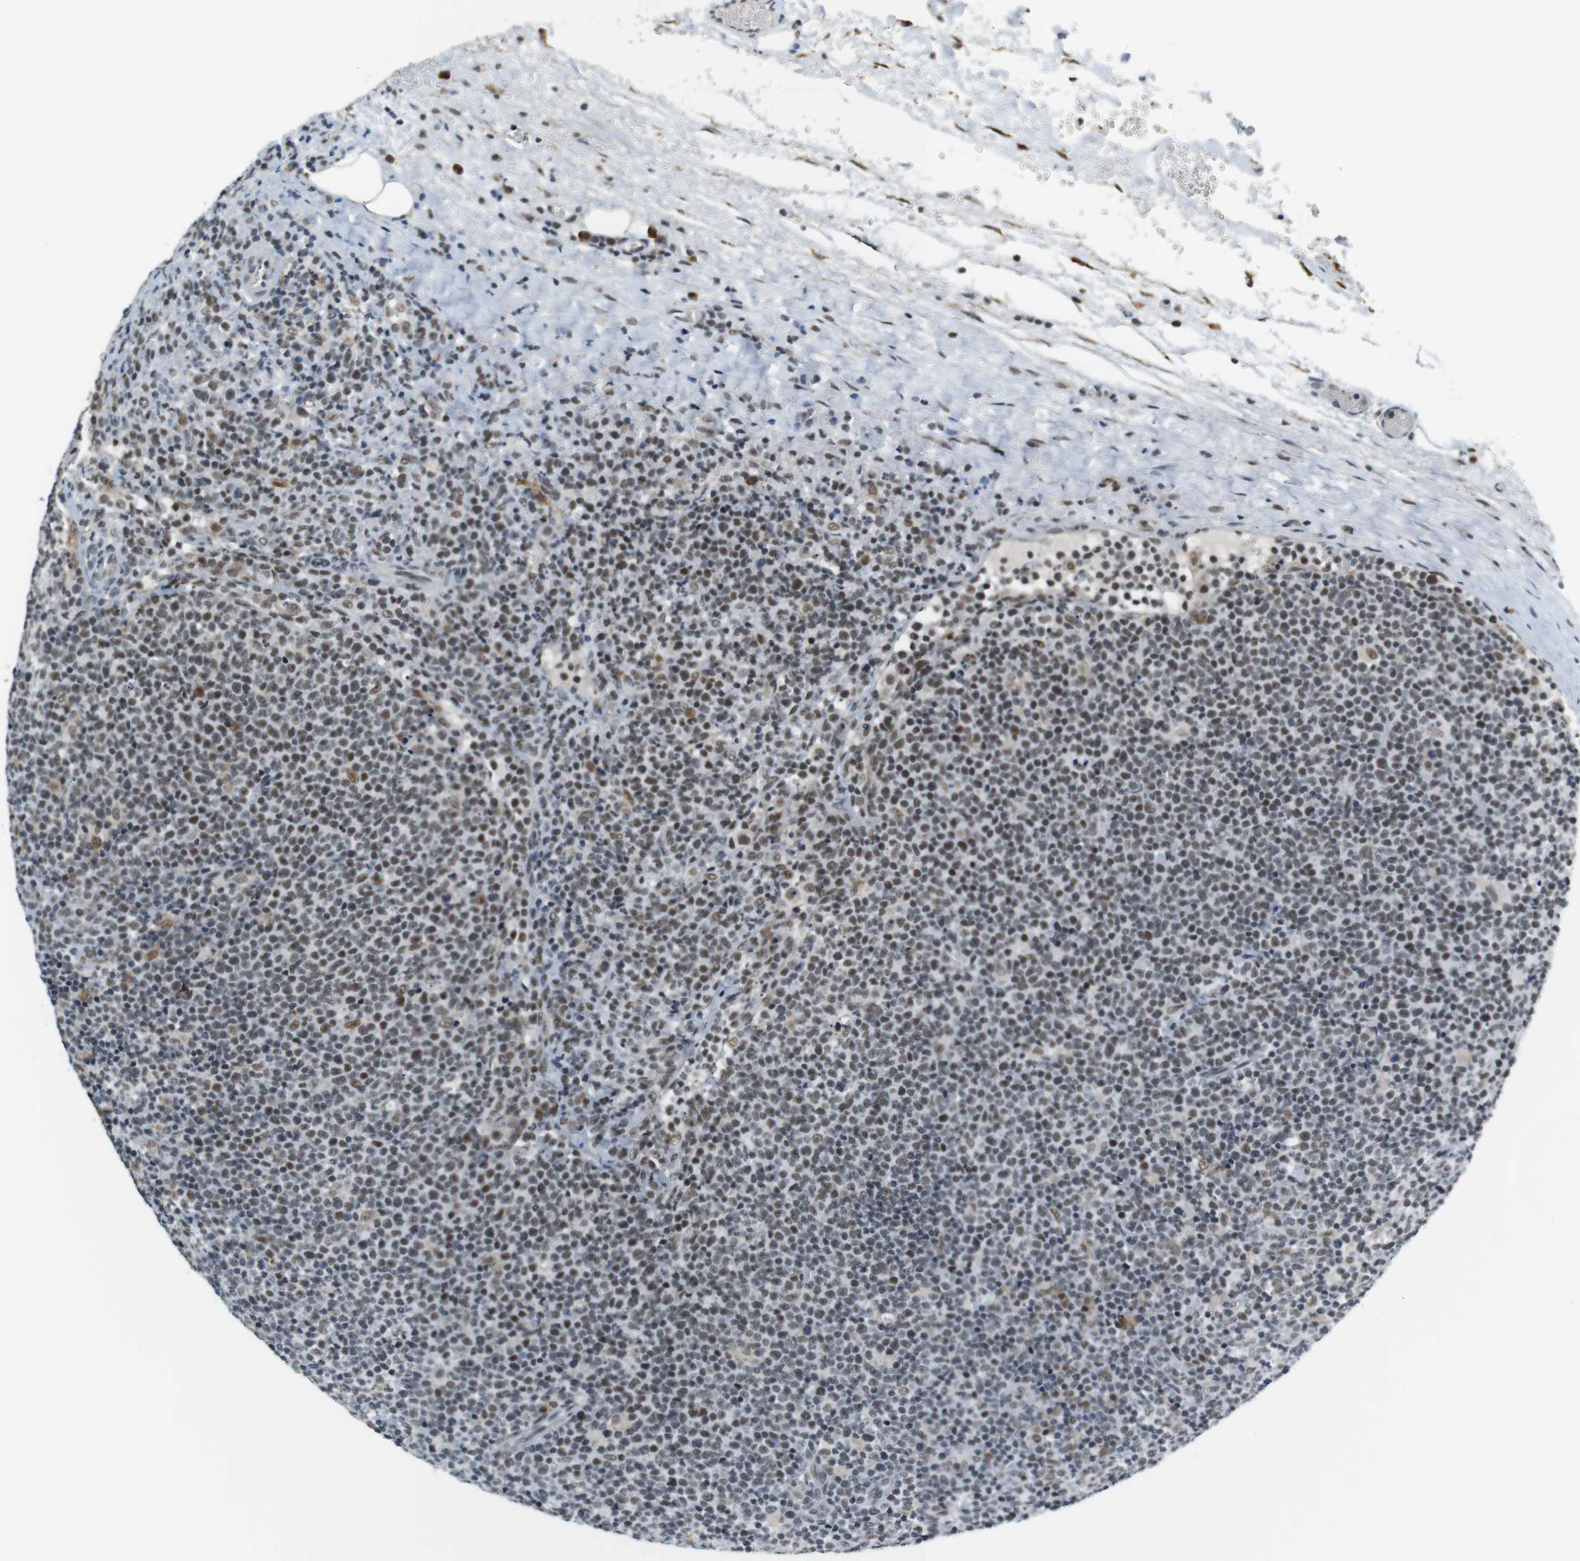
{"staining": {"intensity": "moderate", "quantity": ">75%", "location": "nuclear"}, "tissue": "lymphoma", "cell_type": "Tumor cells", "image_type": "cancer", "snomed": [{"axis": "morphology", "description": "Malignant lymphoma, non-Hodgkin's type, High grade"}, {"axis": "topography", "description": "Lymph node"}], "caption": "Human lymphoma stained for a protein (brown) shows moderate nuclear positive staining in approximately >75% of tumor cells.", "gene": "RNF38", "patient": {"sex": "male", "age": 61}}